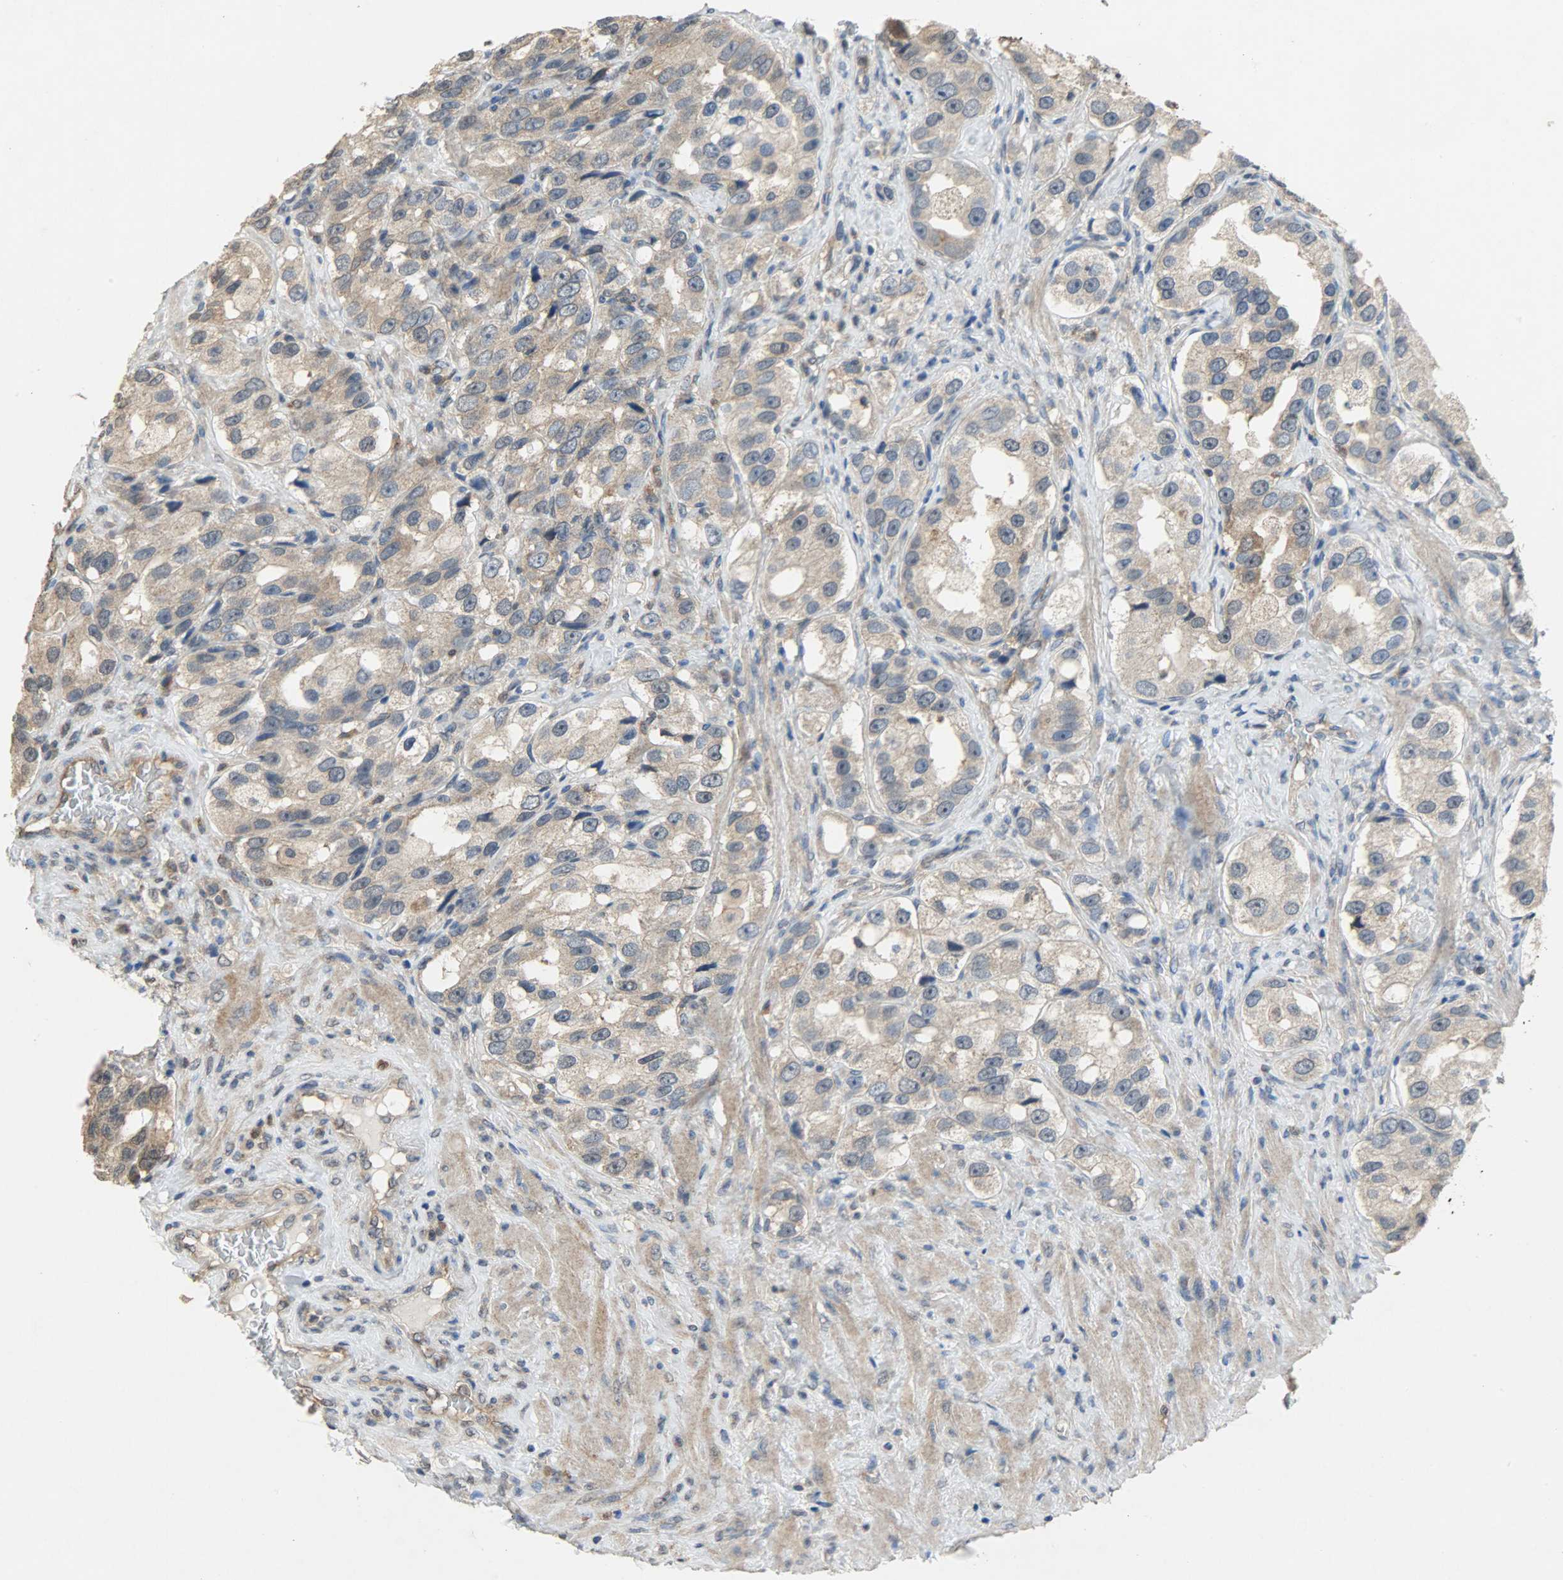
{"staining": {"intensity": "moderate", "quantity": ">75%", "location": "cytoplasmic/membranous"}, "tissue": "prostate cancer", "cell_type": "Tumor cells", "image_type": "cancer", "snomed": [{"axis": "morphology", "description": "Adenocarcinoma, High grade"}, {"axis": "topography", "description": "Prostate"}], "caption": "Protein expression analysis of human high-grade adenocarcinoma (prostate) reveals moderate cytoplasmic/membranous positivity in approximately >75% of tumor cells.", "gene": "TRIM21", "patient": {"sex": "male", "age": 63}}